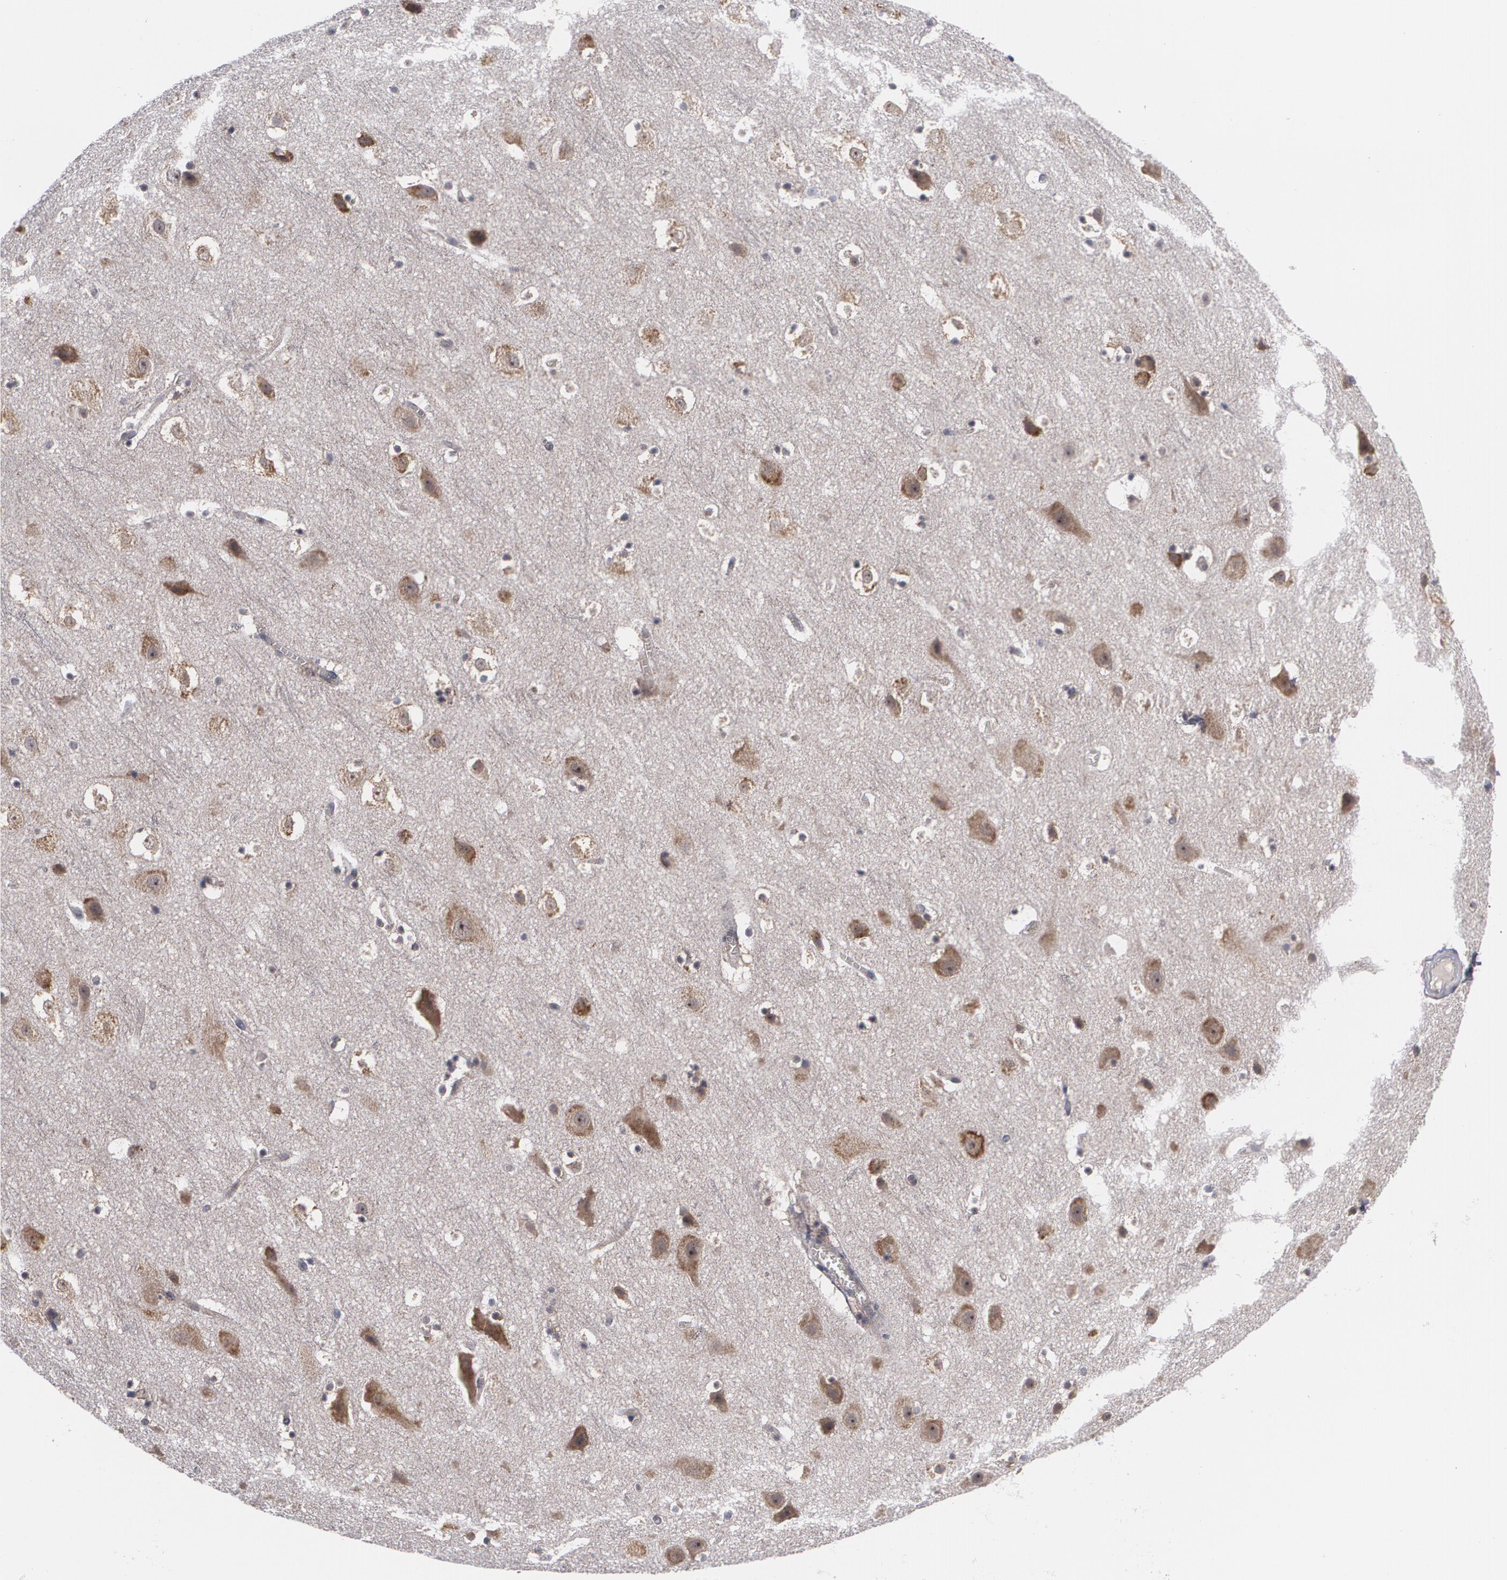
{"staining": {"intensity": "negative", "quantity": "none", "location": "none"}, "tissue": "cerebral cortex", "cell_type": "Endothelial cells", "image_type": "normal", "snomed": [{"axis": "morphology", "description": "Normal tissue, NOS"}, {"axis": "topography", "description": "Cerebral cortex"}], "caption": "Immunohistochemistry (IHC) of unremarkable cerebral cortex demonstrates no expression in endothelial cells. The staining was performed using DAB (3,3'-diaminobenzidine) to visualize the protein expression in brown, while the nuclei were stained in blue with hematoxylin (Magnification: 20x).", "gene": "BMP6", "patient": {"sex": "male", "age": 45}}